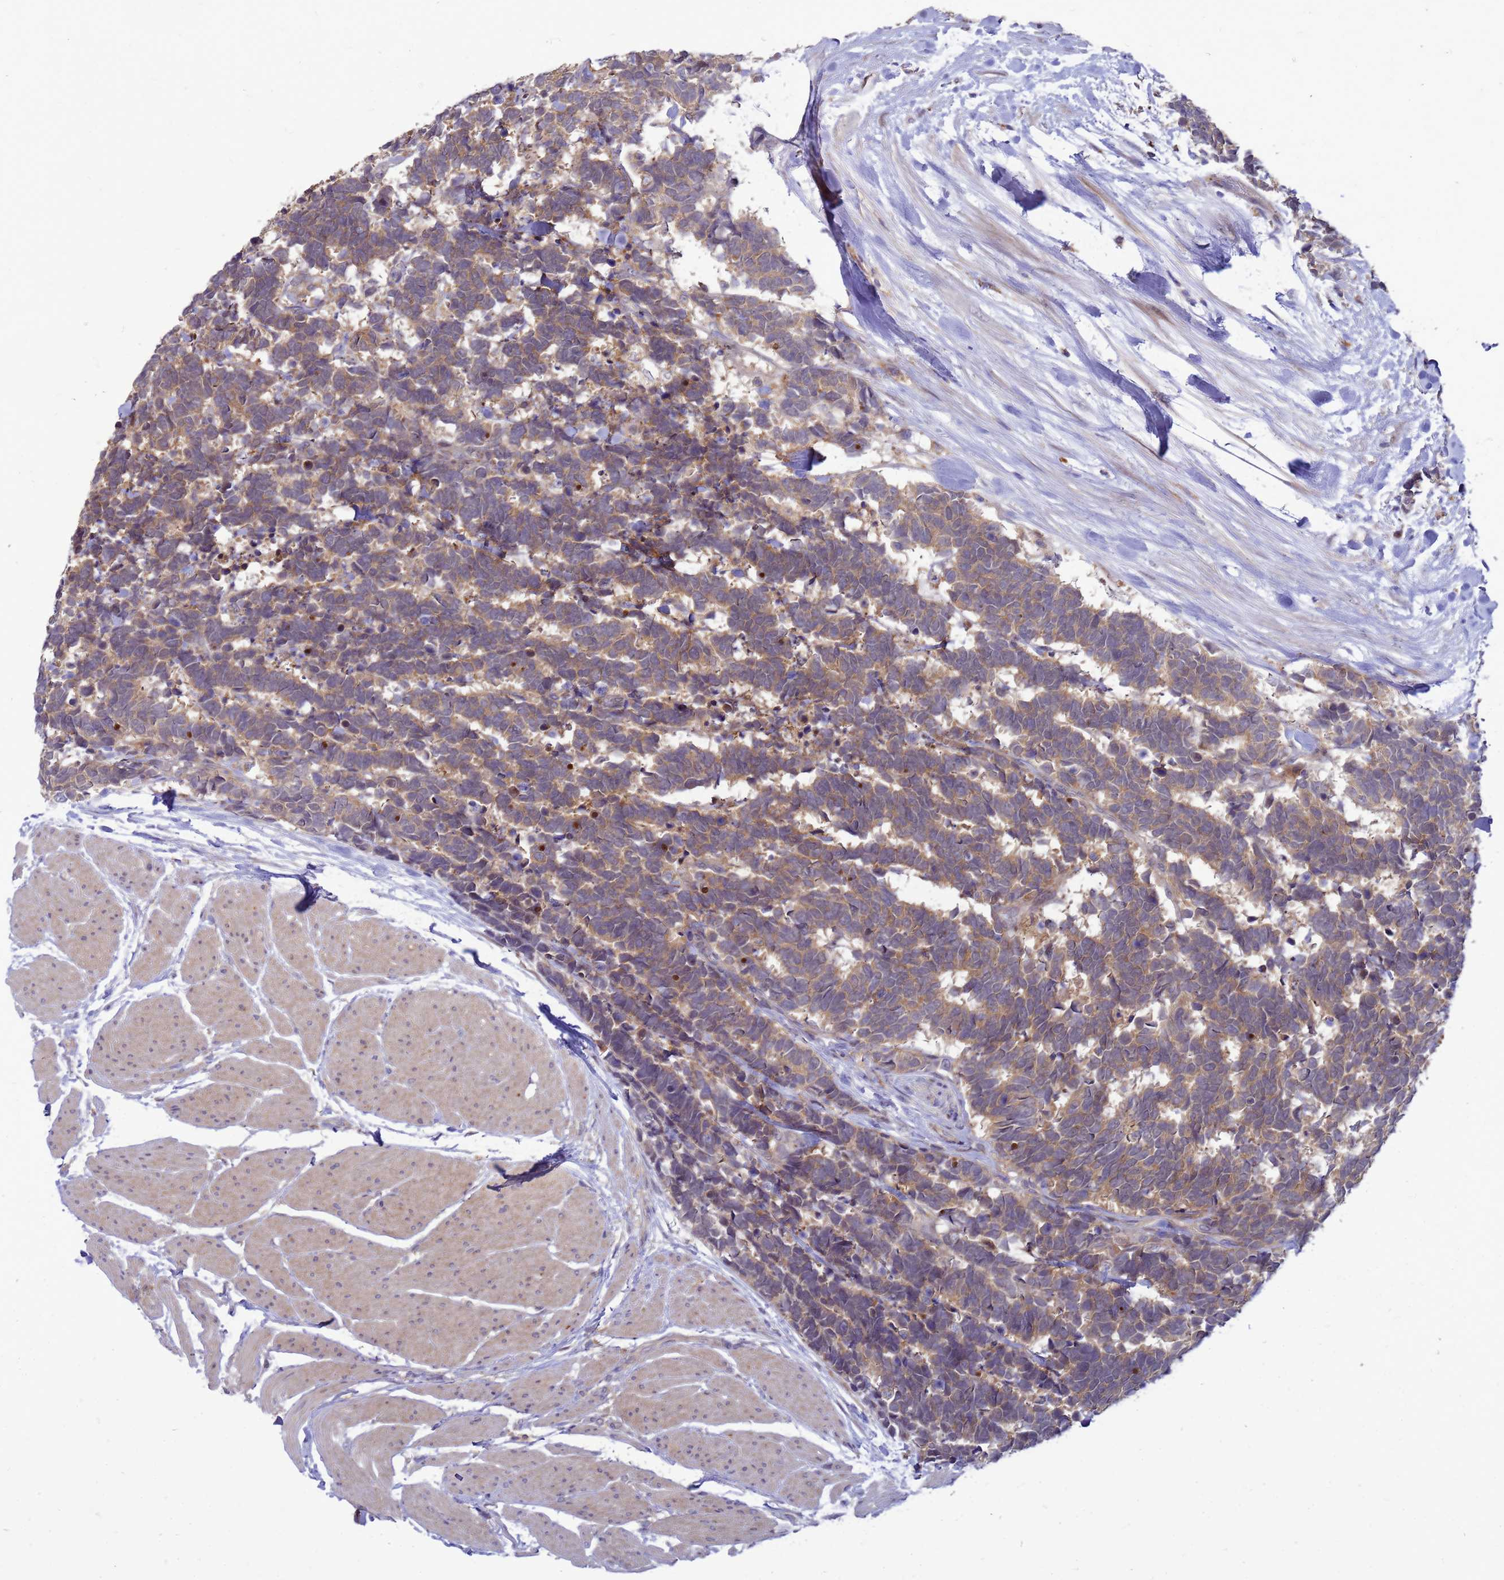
{"staining": {"intensity": "moderate", "quantity": ">75%", "location": "cytoplasmic/membranous"}, "tissue": "carcinoid", "cell_type": "Tumor cells", "image_type": "cancer", "snomed": [{"axis": "morphology", "description": "Carcinoma, NOS"}, {"axis": "morphology", "description": "Carcinoid, malignant, NOS"}, {"axis": "topography", "description": "Urinary bladder"}], "caption": "This image displays immunohistochemistry staining of human carcinoid, with medium moderate cytoplasmic/membranous expression in about >75% of tumor cells.", "gene": "ENOPH1", "patient": {"sex": "male", "age": 57}}